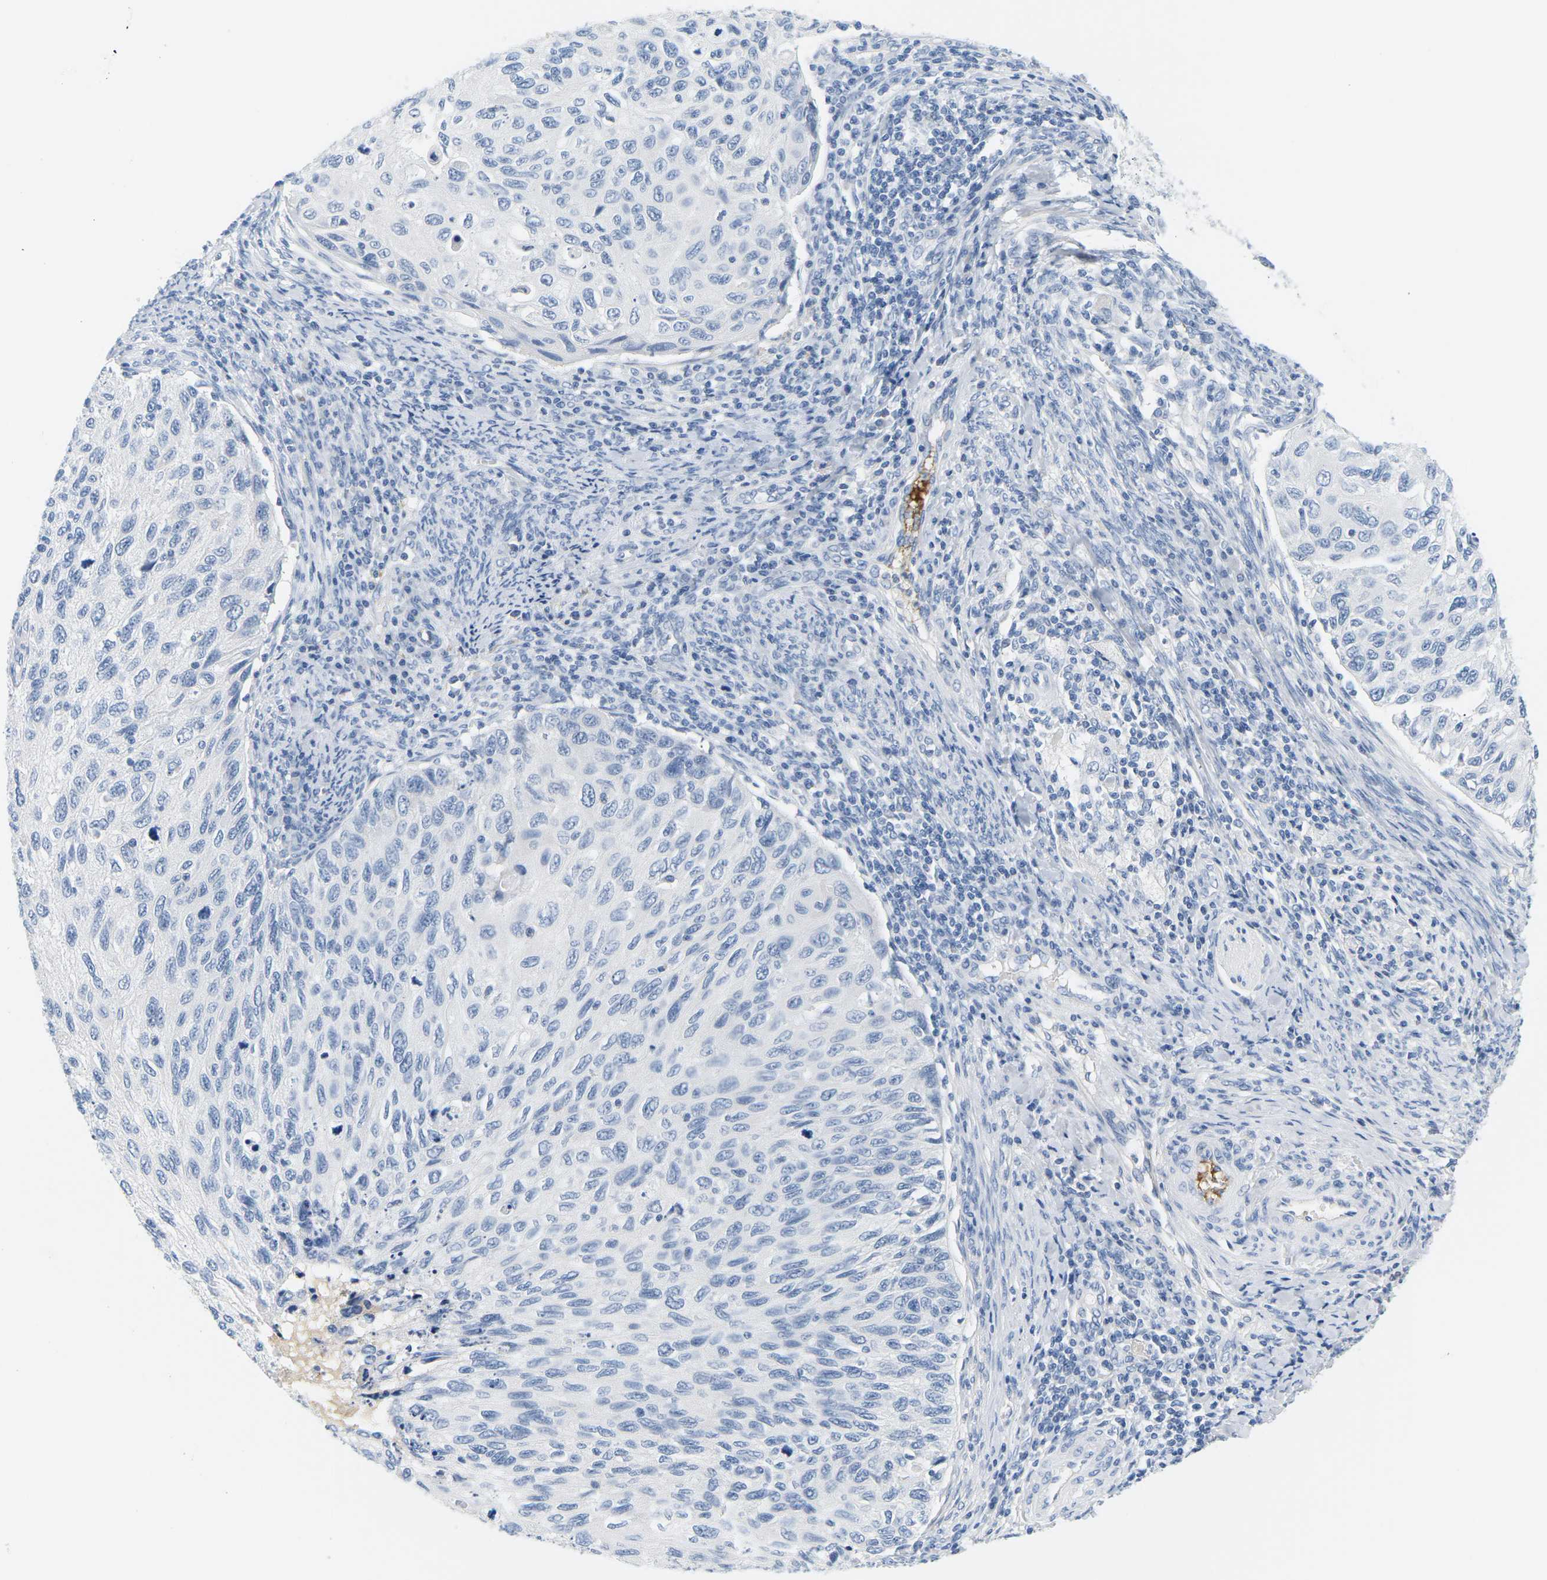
{"staining": {"intensity": "negative", "quantity": "none", "location": "none"}, "tissue": "cervical cancer", "cell_type": "Tumor cells", "image_type": "cancer", "snomed": [{"axis": "morphology", "description": "Squamous cell carcinoma, NOS"}, {"axis": "topography", "description": "Cervix"}], "caption": "Tumor cells are negative for protein expression in human cervical cancer (squamous cell carcinoma). The staining is performed using DAB brown chromogen with nuclei counter-stained in using hematoxylin.", "gene": "APOB", "patient": {"sex": "female", "age": 70}}